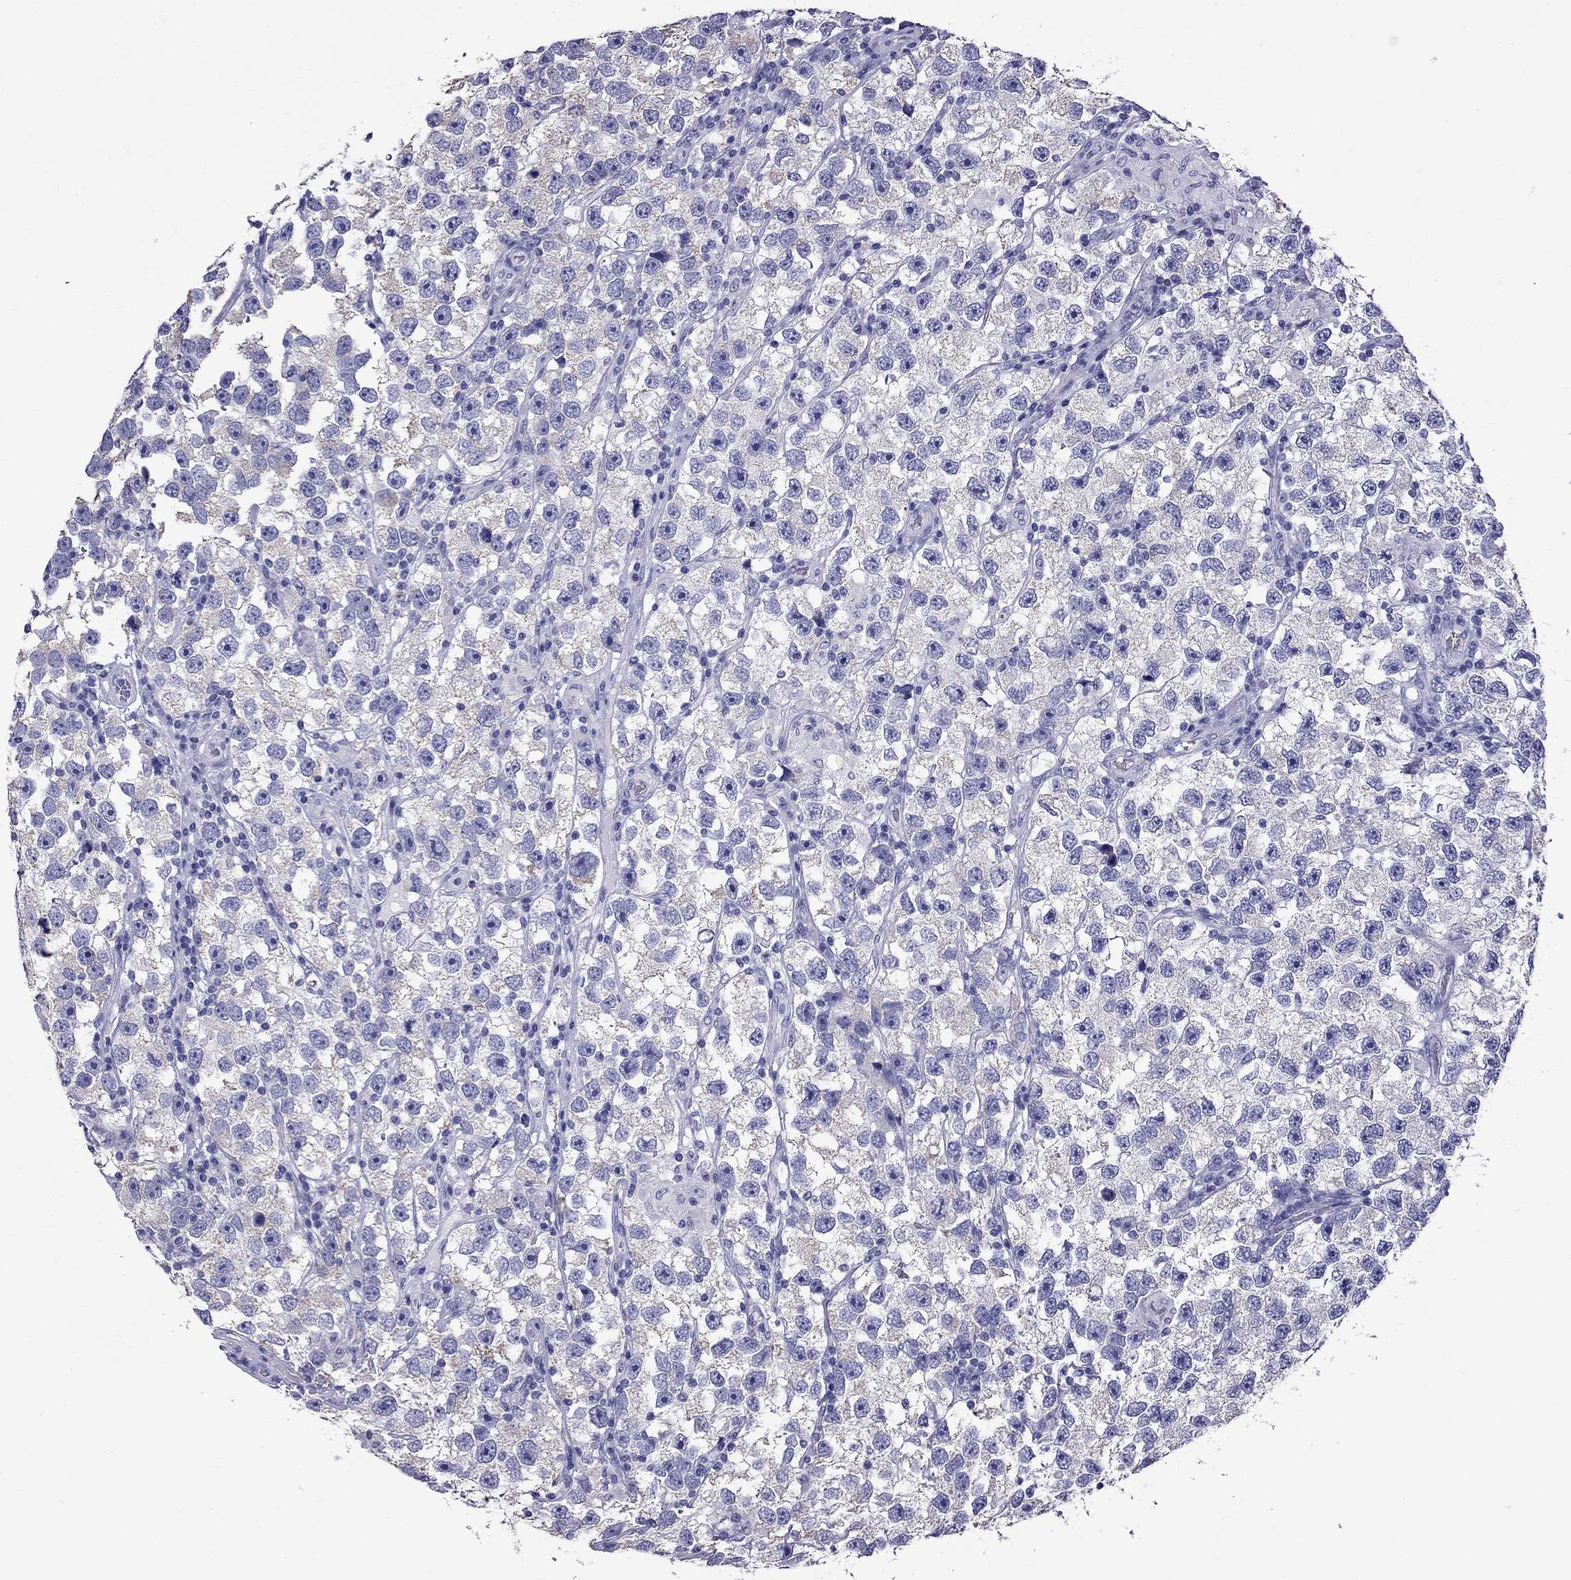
{"staining": {"intensity": "negative", "quantity": "none", "location": "none"}, "tissue": "testis cancer", "cell_type": "Tumor cells", "image_type": "cancer", "snomed": [{"axis": "morphology", "description": "Seminoma, NOS"}, {"axis": "topography", "description": "Testis"}], "caption": "Immunohistochemistry (IHC) of testis seminoma demonstrates no staining in tumor cells.", "gene": "TTLL13", "patient": {"sex": "male", "age": 26}}